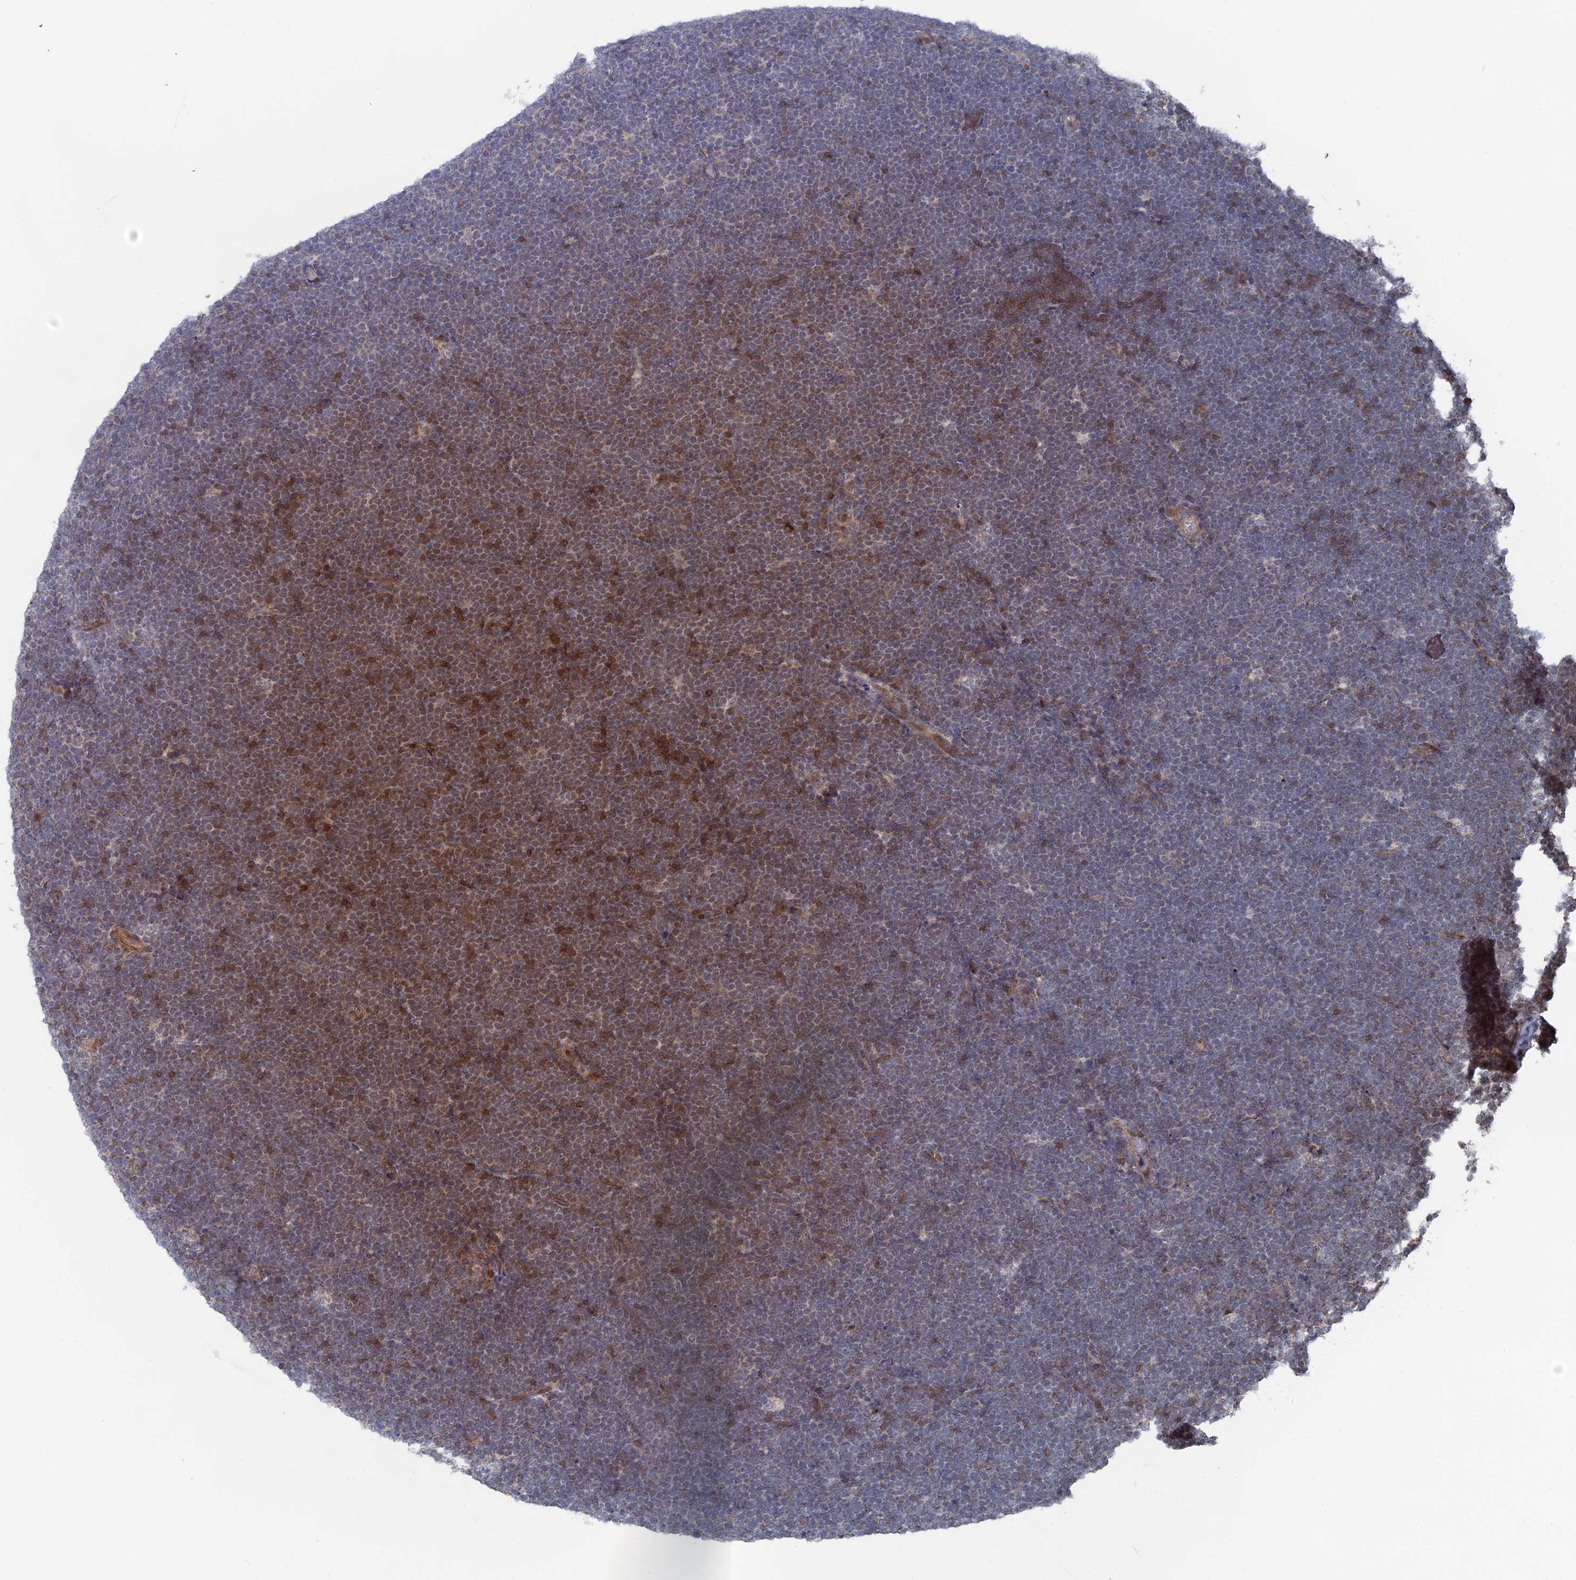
{"staining": {"intensity": "moderate", "quantity": "<25%", "location": "cytoplasmic/membranous"}, "tissue": "lymphoma", "cell_type": "Tumor cells", "image_type": "cancer", "snomed": [{"axis": "morphology", "description": "Malignant lymphoma, non-Hodgkin's type, High grade"}, {"axis": "topography", "description": "Lymph node"}], "caption": "High-magnification brightfield microscopy of high-grade malignant lymphoma, non-Hodgkin's type stained with DAB (brown) and counterstained with hematoxylin (blue). tumor cells exhibit moderate cytoplasmic/membranous positivity is present in approximately<25% of cells. The staining was performed using DAB to visualize the protein expression in brown, while the nuclei were stained in blue with hematoxylin (Magnification: 20x).", "gene": "IL7", "patient": {"sex": "male", "age": 13}}